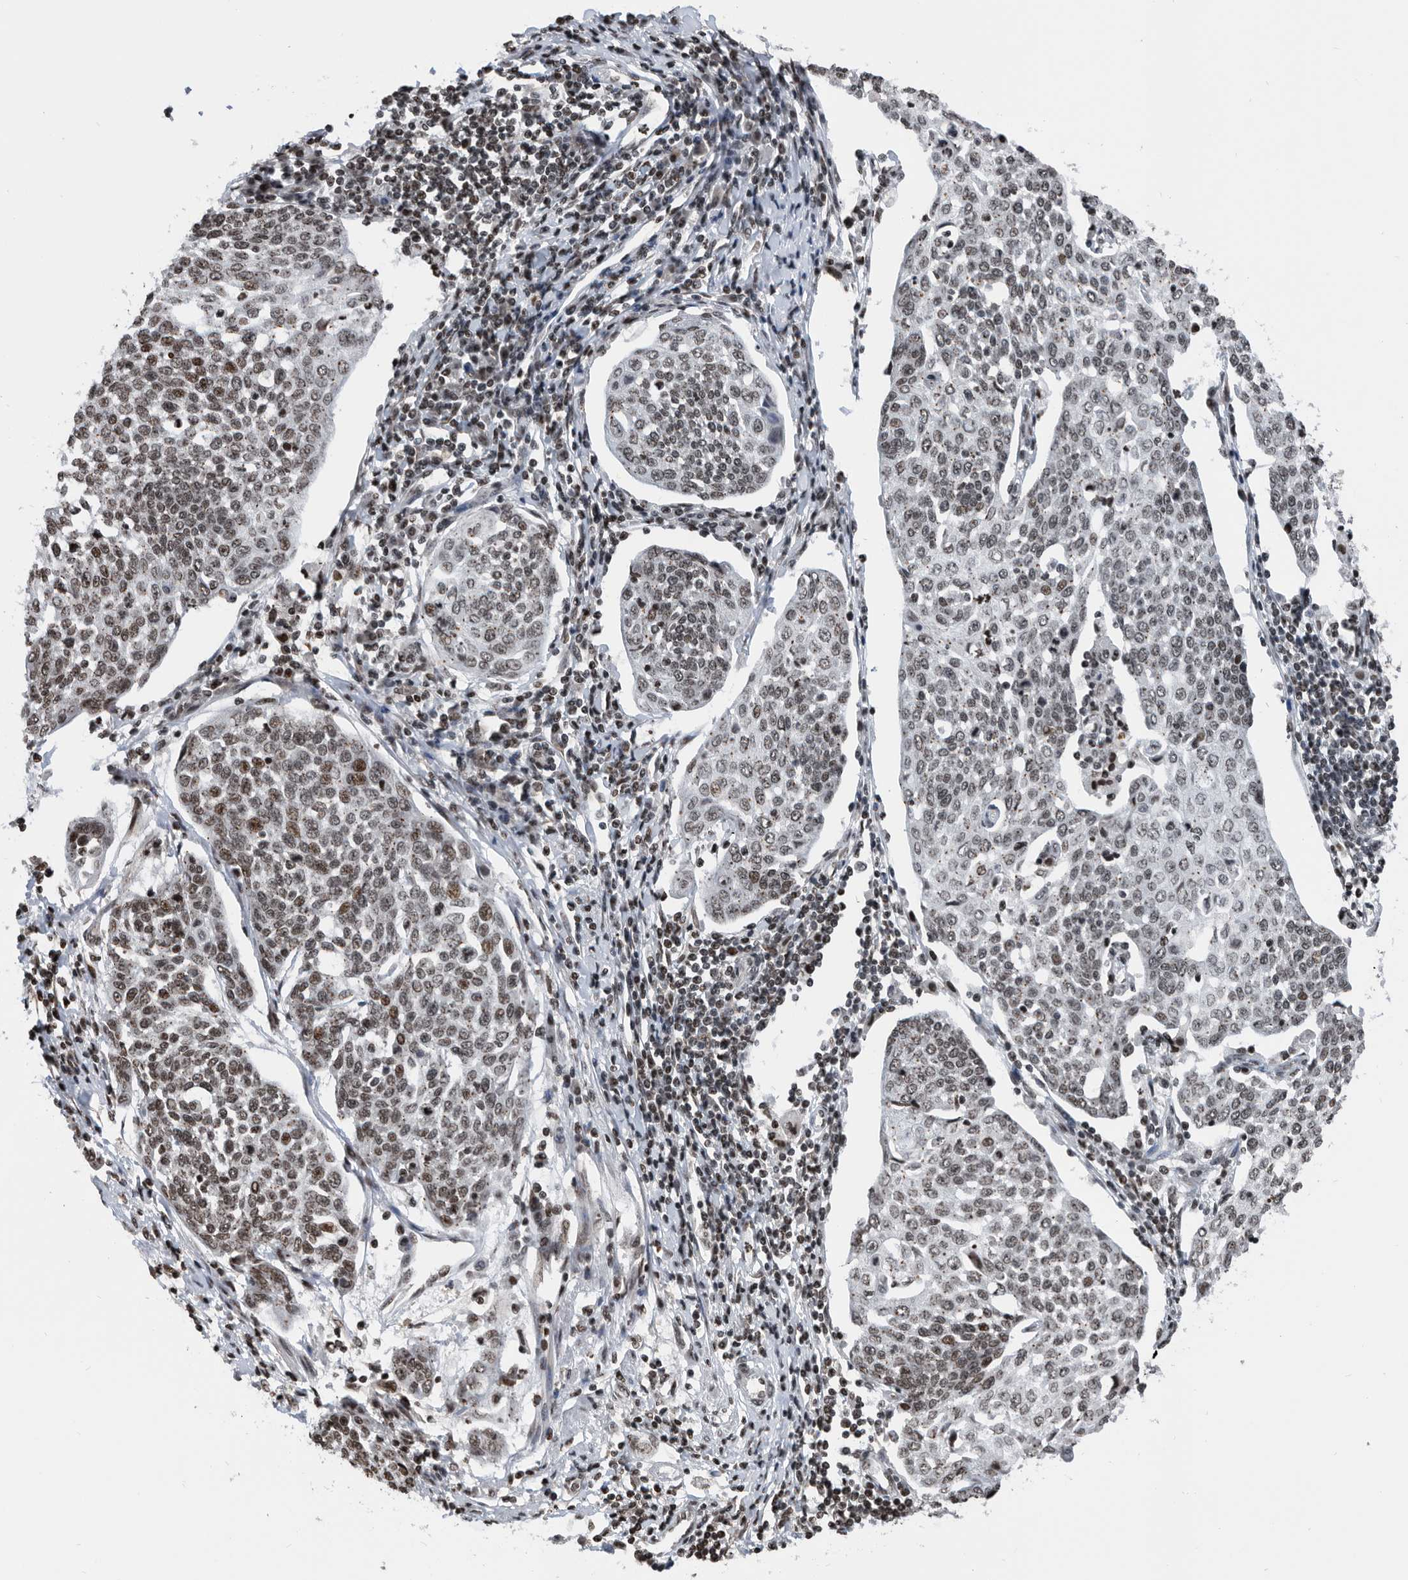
{"staining": {"intensity": "moderate", "quantity": "<25%", "location": "nuclear"}, "tissue": "cervical cancer", "cell_type": "Tumor cells", "image_type": "cancer", "snomed": [{"axis": "morphology", "description": "Squamous cell carcinoma, NOS"}, {"axis": "topography", "description": "Cervix"}], "caption": "Tumor cells display low levels of moderate nuclear expression in approximately <25% of cells in human squamous cell carcinoma (cervical).", "gene": "SNRNP48", "patient": {"sex": "female", "age": 34}}